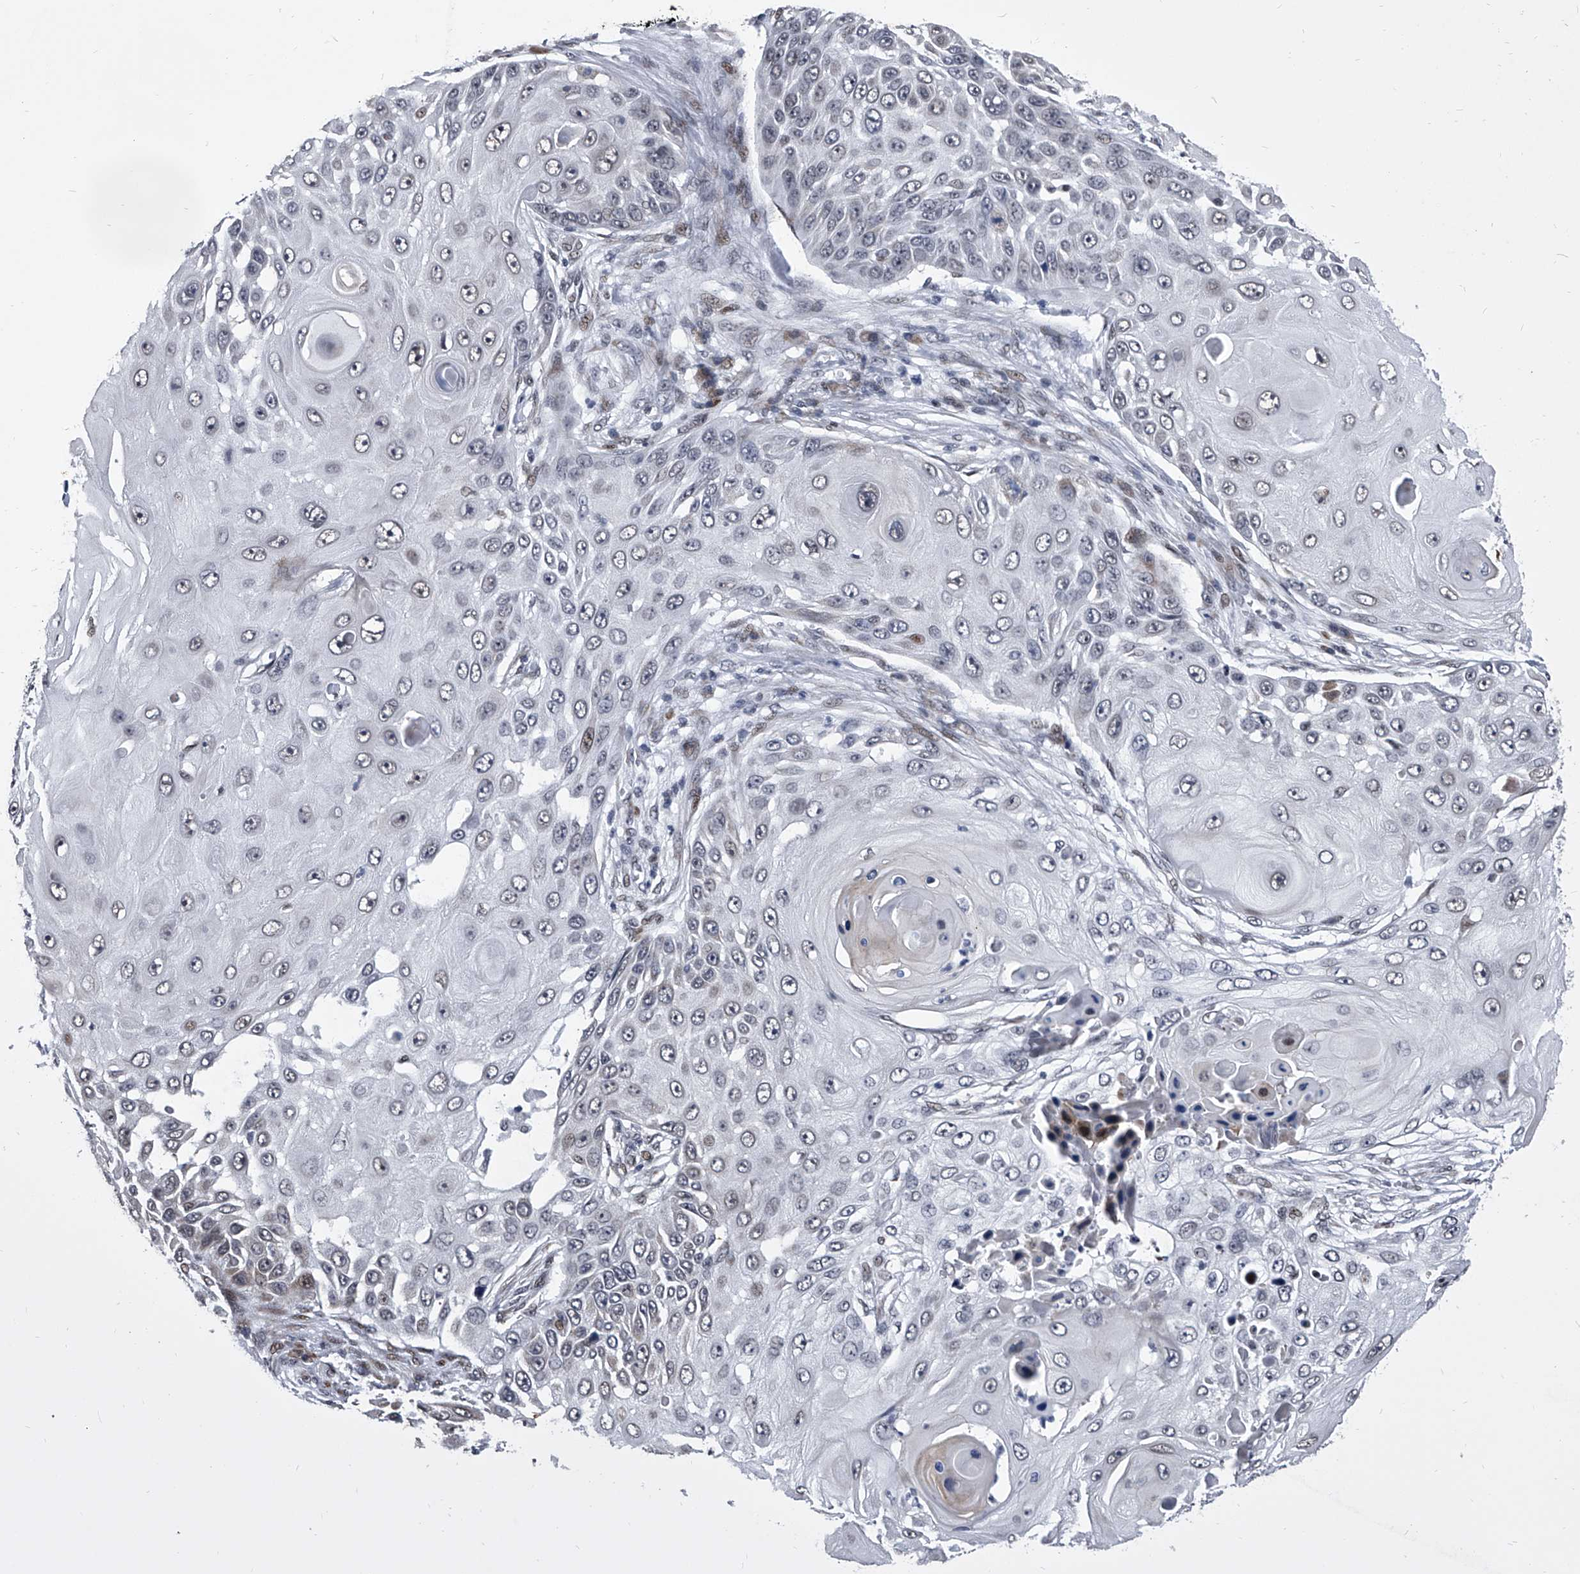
{"staining": {"intensity": "negative", "quantity": "none", "location": "none"}, "tissue": "skin cancer", "cell_type": "Tumor cells", "image_type": "cancer", "snomed": [{"axis": "morphology", "description": "Squamous cell carcinoma, NOS"}, {"axis": "topography", "description": "Skin"}], "caption": "Skin cancer was stained to show a protein in brown. There is no significant staining in tumor cells.", "gene": "CMTR1", "patient": {"sex": "female", "age": 44}}